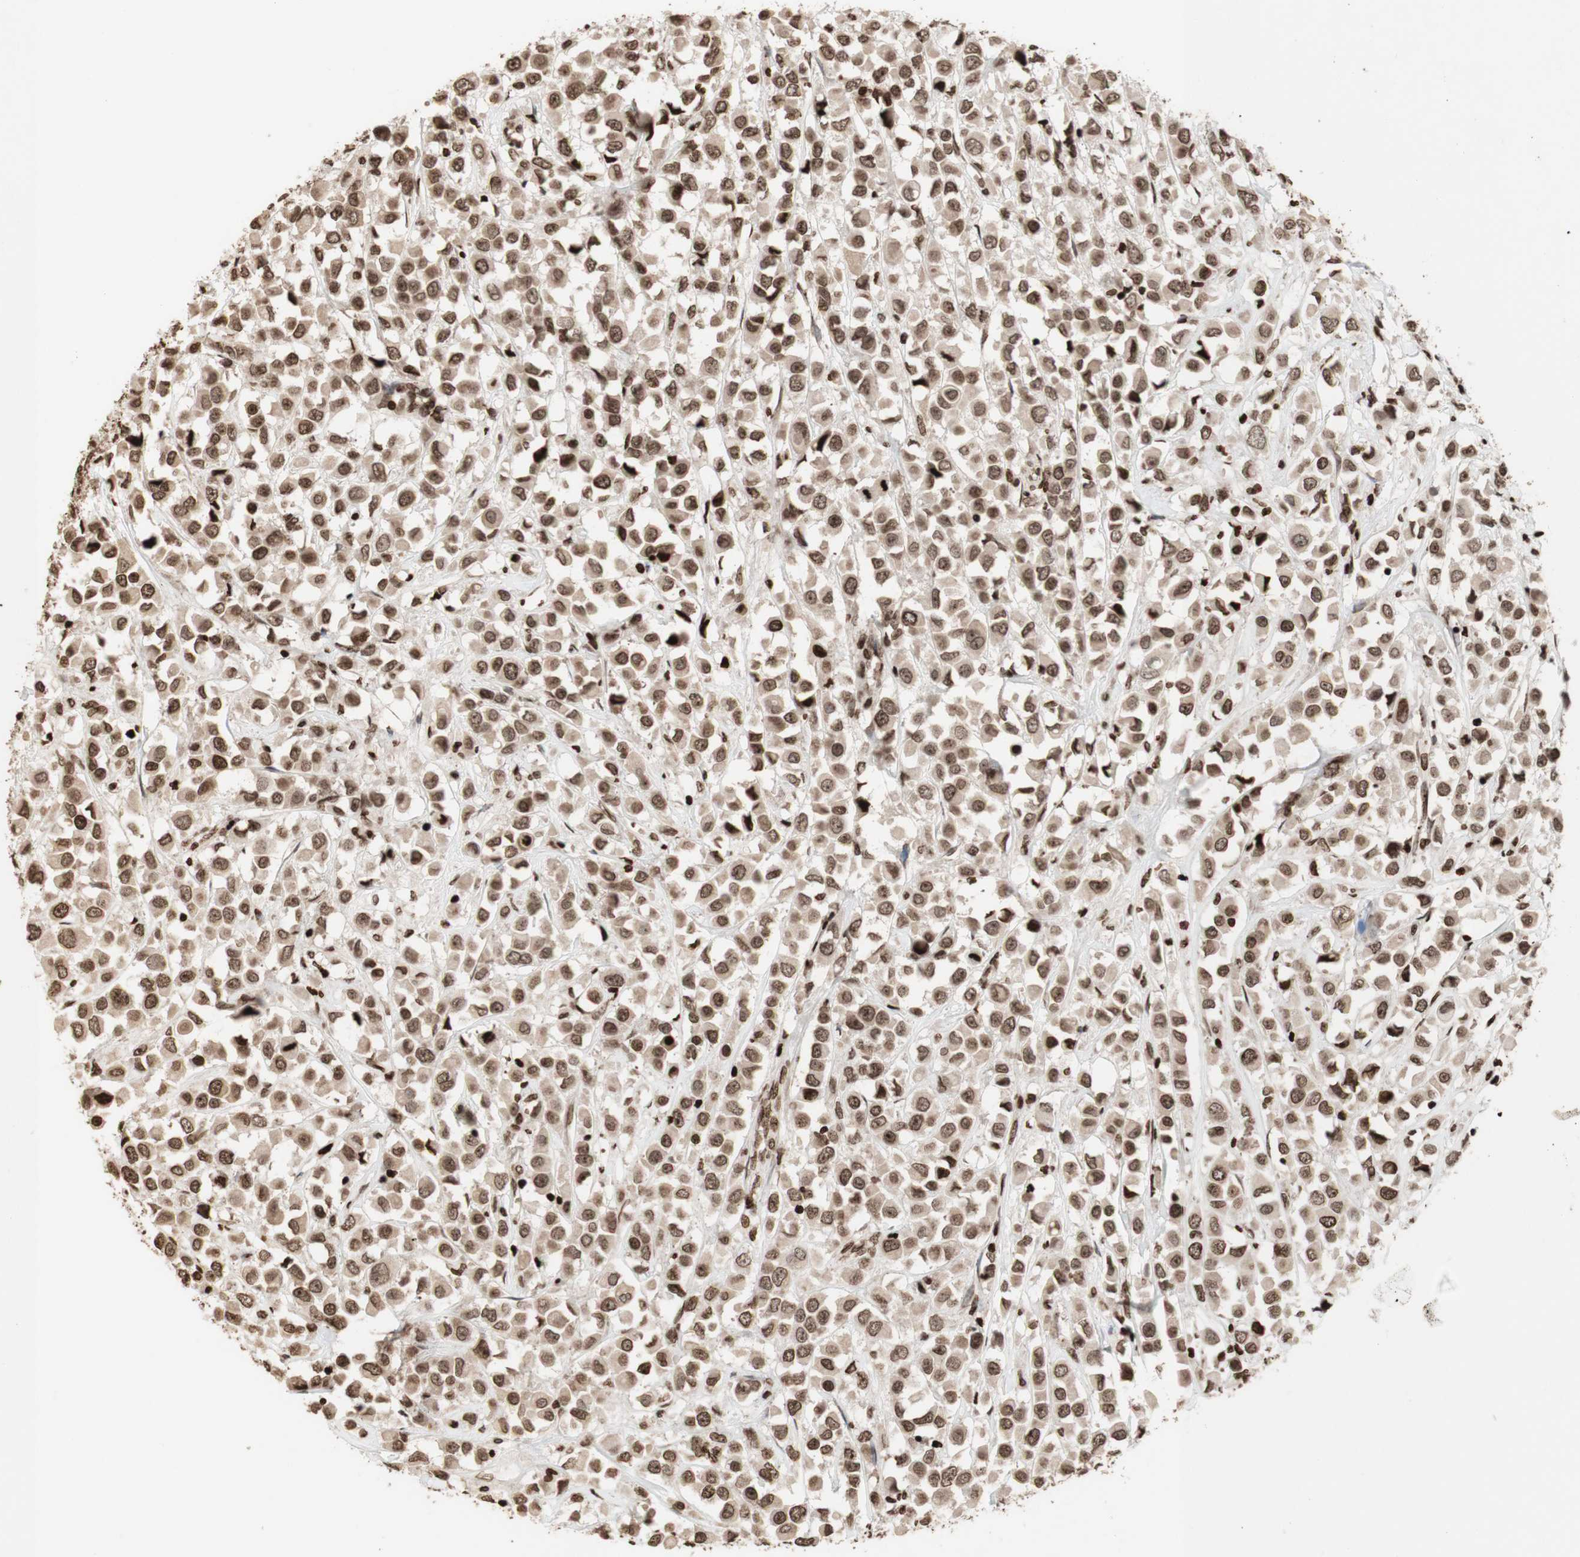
{"staining": {"intensity": "strong", "quantity": ">75%", "location": "cytoplasmic/membranous,nuclear"}, "tissue": "breast cancer", "cell_type": "Tumor cells", "image_type": "cancer", "snomed": [{"axis": "morphology", "description": "Duct carcinoma"}, {"axis": "topography", "description": "Breast"}], "caption": "This image exhibits immunohistochemistry staining of breast cancer, with high strong cytoplasmic/membranous and nuclear positivity in approximately >75% of tumor cells.", "gene": "NCAPD2", "patient": {"sex": "female", "age": 61}}